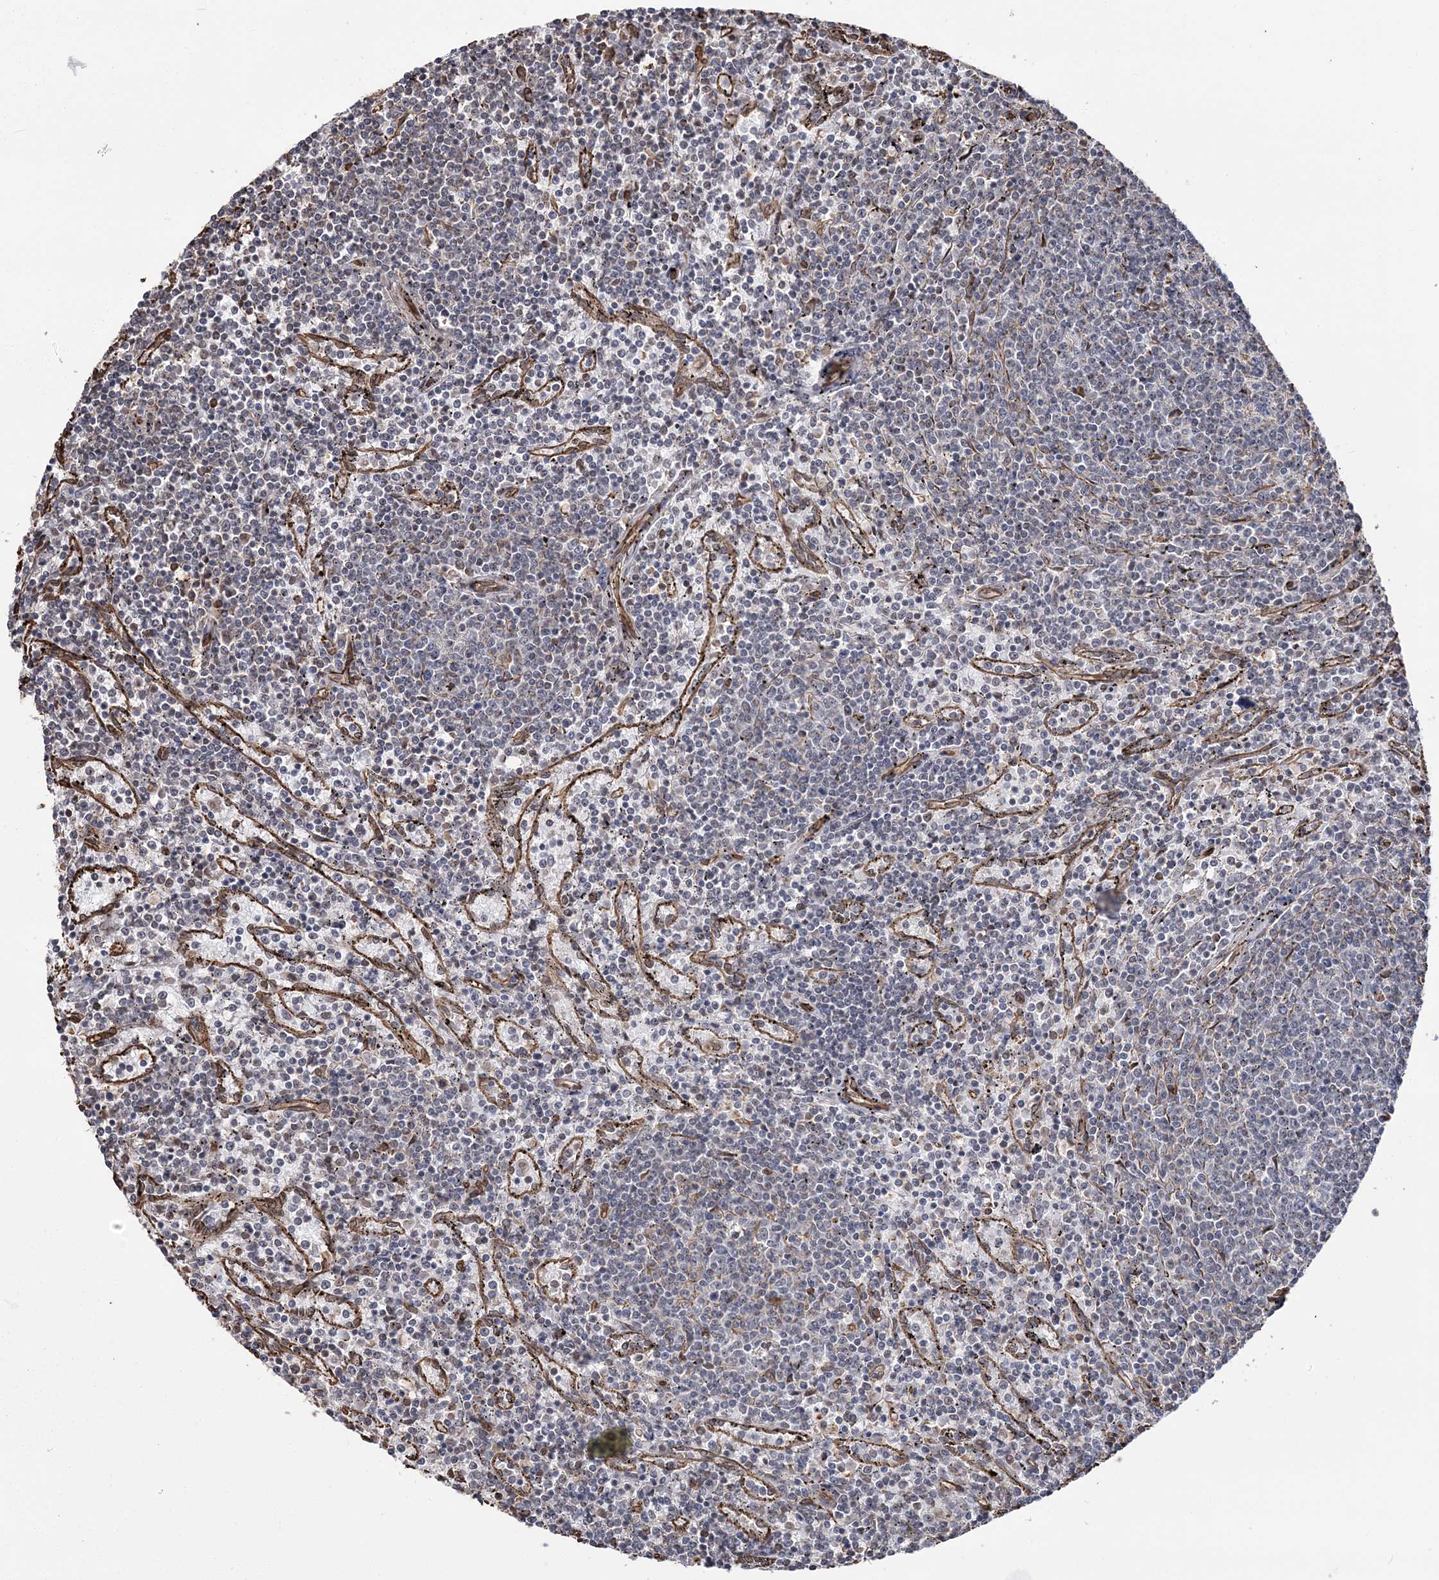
{"staining": {"intensity": "negative", "quantity": "none", "location": "none"}, "tissue": "lymphoma", "cell_type": "Tumor cells", "image_type": "cancer", "snomed": [{"axis": "morphology", "description": "Malignant lymphoma, non-Hodgkin's type, Low grade"}, {"axis": "topography", "description": "Spleen"}], "caption": "IHC of low-grade malignant lymphoma, non-Hodgkin's type shows no positivity in tumor cells.", "gene": "ATP11B", "patient": {"sex": "female", "age": 50}}